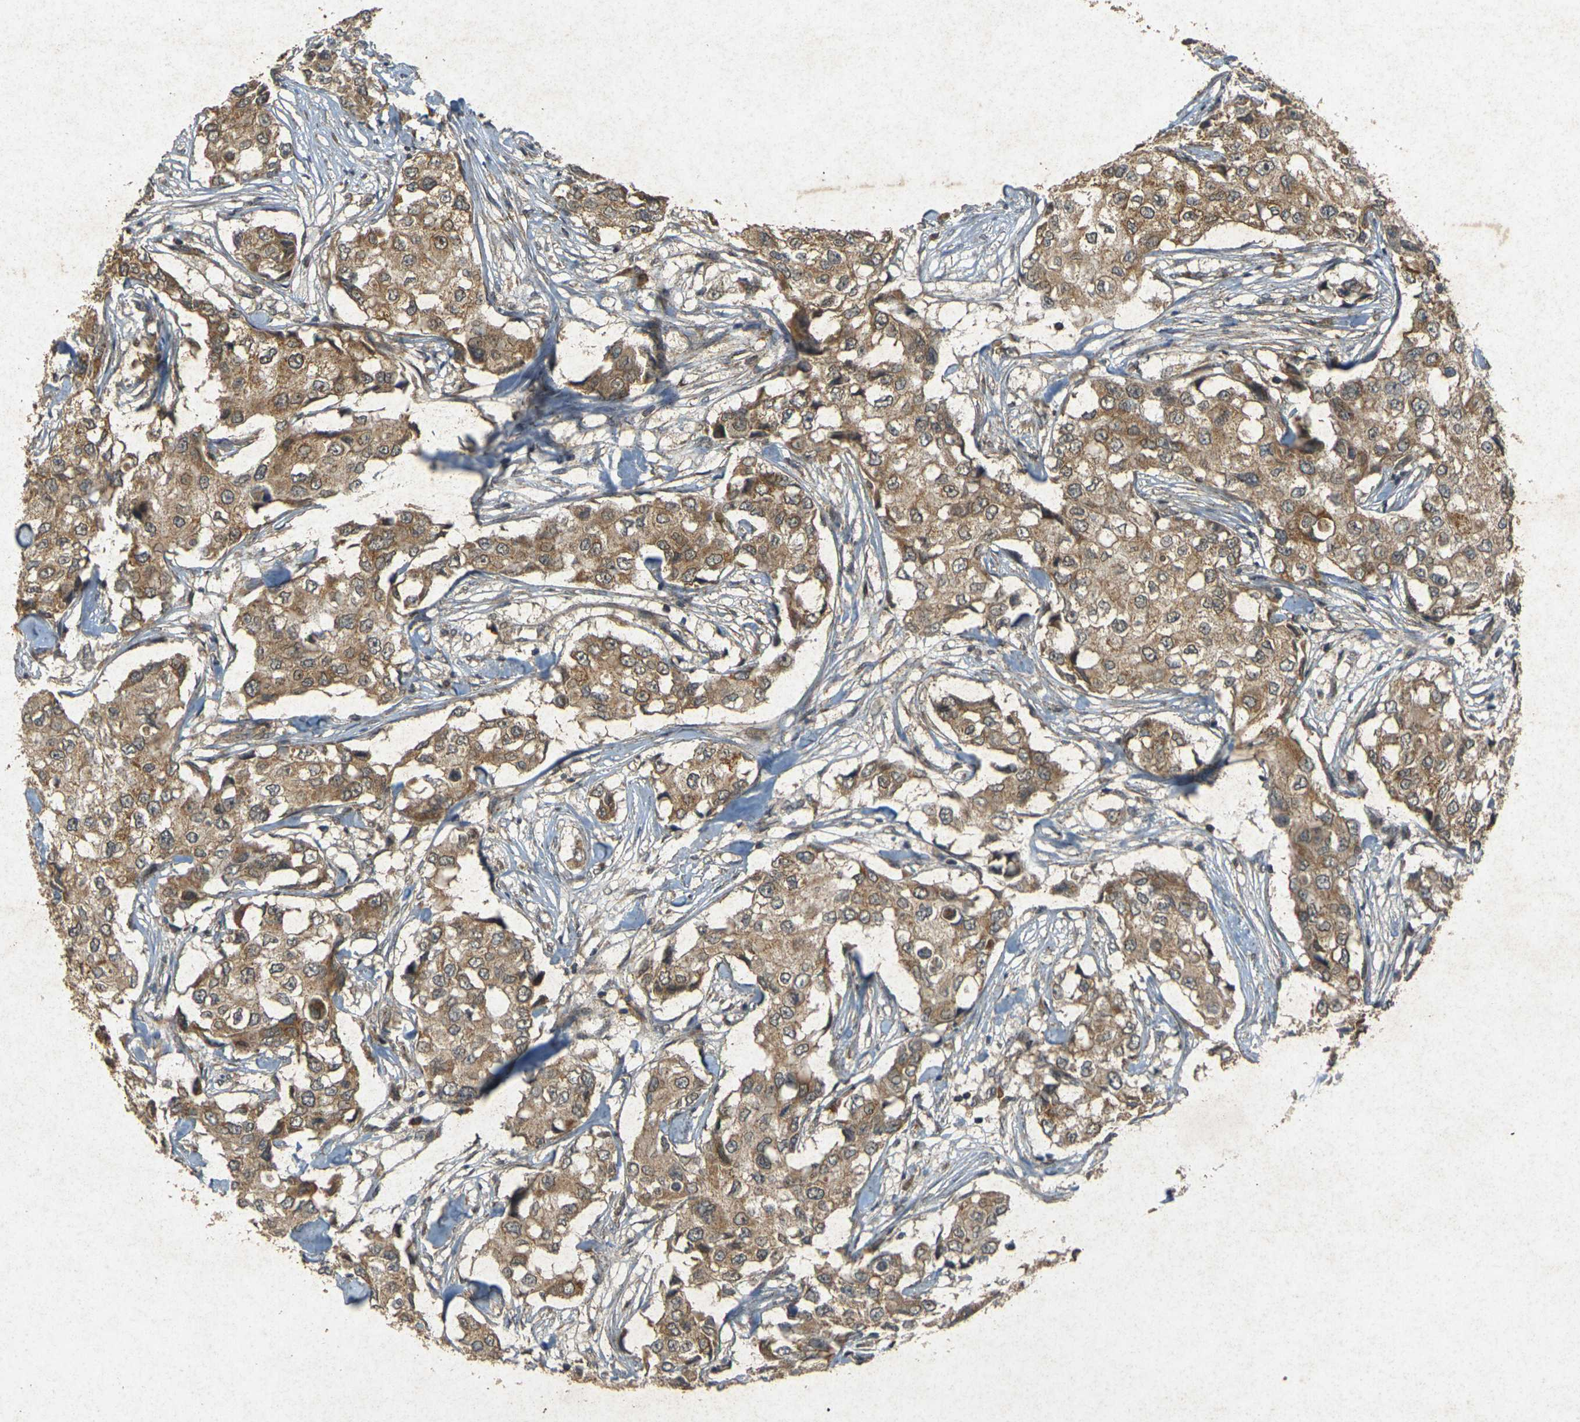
{"staining": {"intensity": "moderate", "quantity": ">75%", "location": "cytoplasmic/membranous"}, "tissue": "breast cancer", "cell_type": "Tumor cells", "image_type": "cancer", "snomed": [{"axis": "morphology", "description": "Duct carcinoma"}, {"axis": "topography", "description": "Breast"}], "caption": "Immunohistochemical staining of intraductal carcinoma (breast) reveals moderate cytoplasmic/membranous protein expression in about >75% of tumor cells.", "gene": "ERN1", "patient": {"sex": "female", "age": 27}}